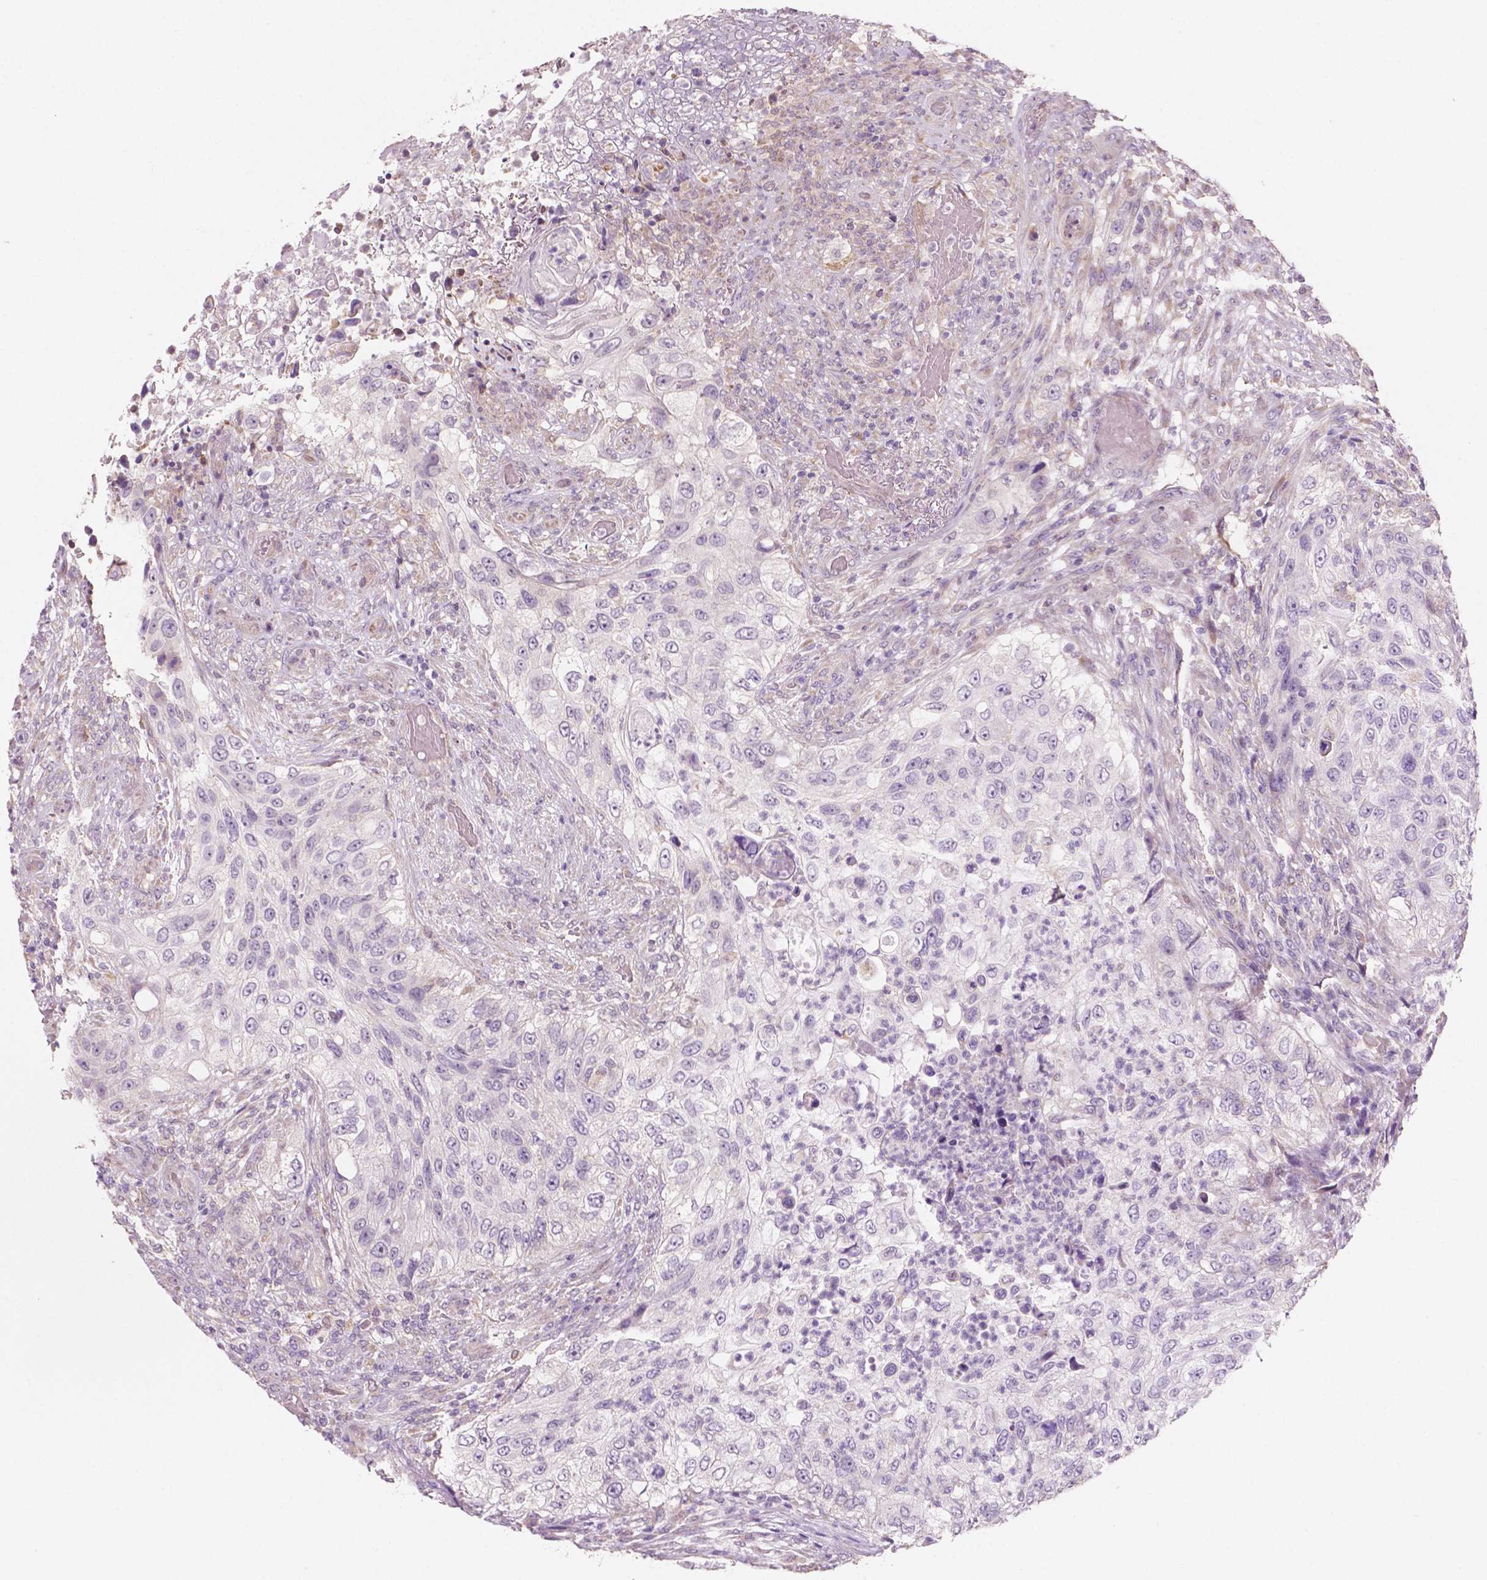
{"staining": {"intensity": "negative", "quantity": "none", "location": "none"}, "tissue": "urothelial cancer", "cell_type": "Tumor cells", "image_type": "cancer", "snomed": [{"axis": "morphology", "description": "Urothelial carcinoma, High grade"}, {"axis": "topography", "description": "Urinary bladder"}], "caption": "Tumor cells are negative for protein expression in human urothelial carcinoma (high-grade).", "gene": "LRP1B", "patient": {"sex": "female", "age": 60}}